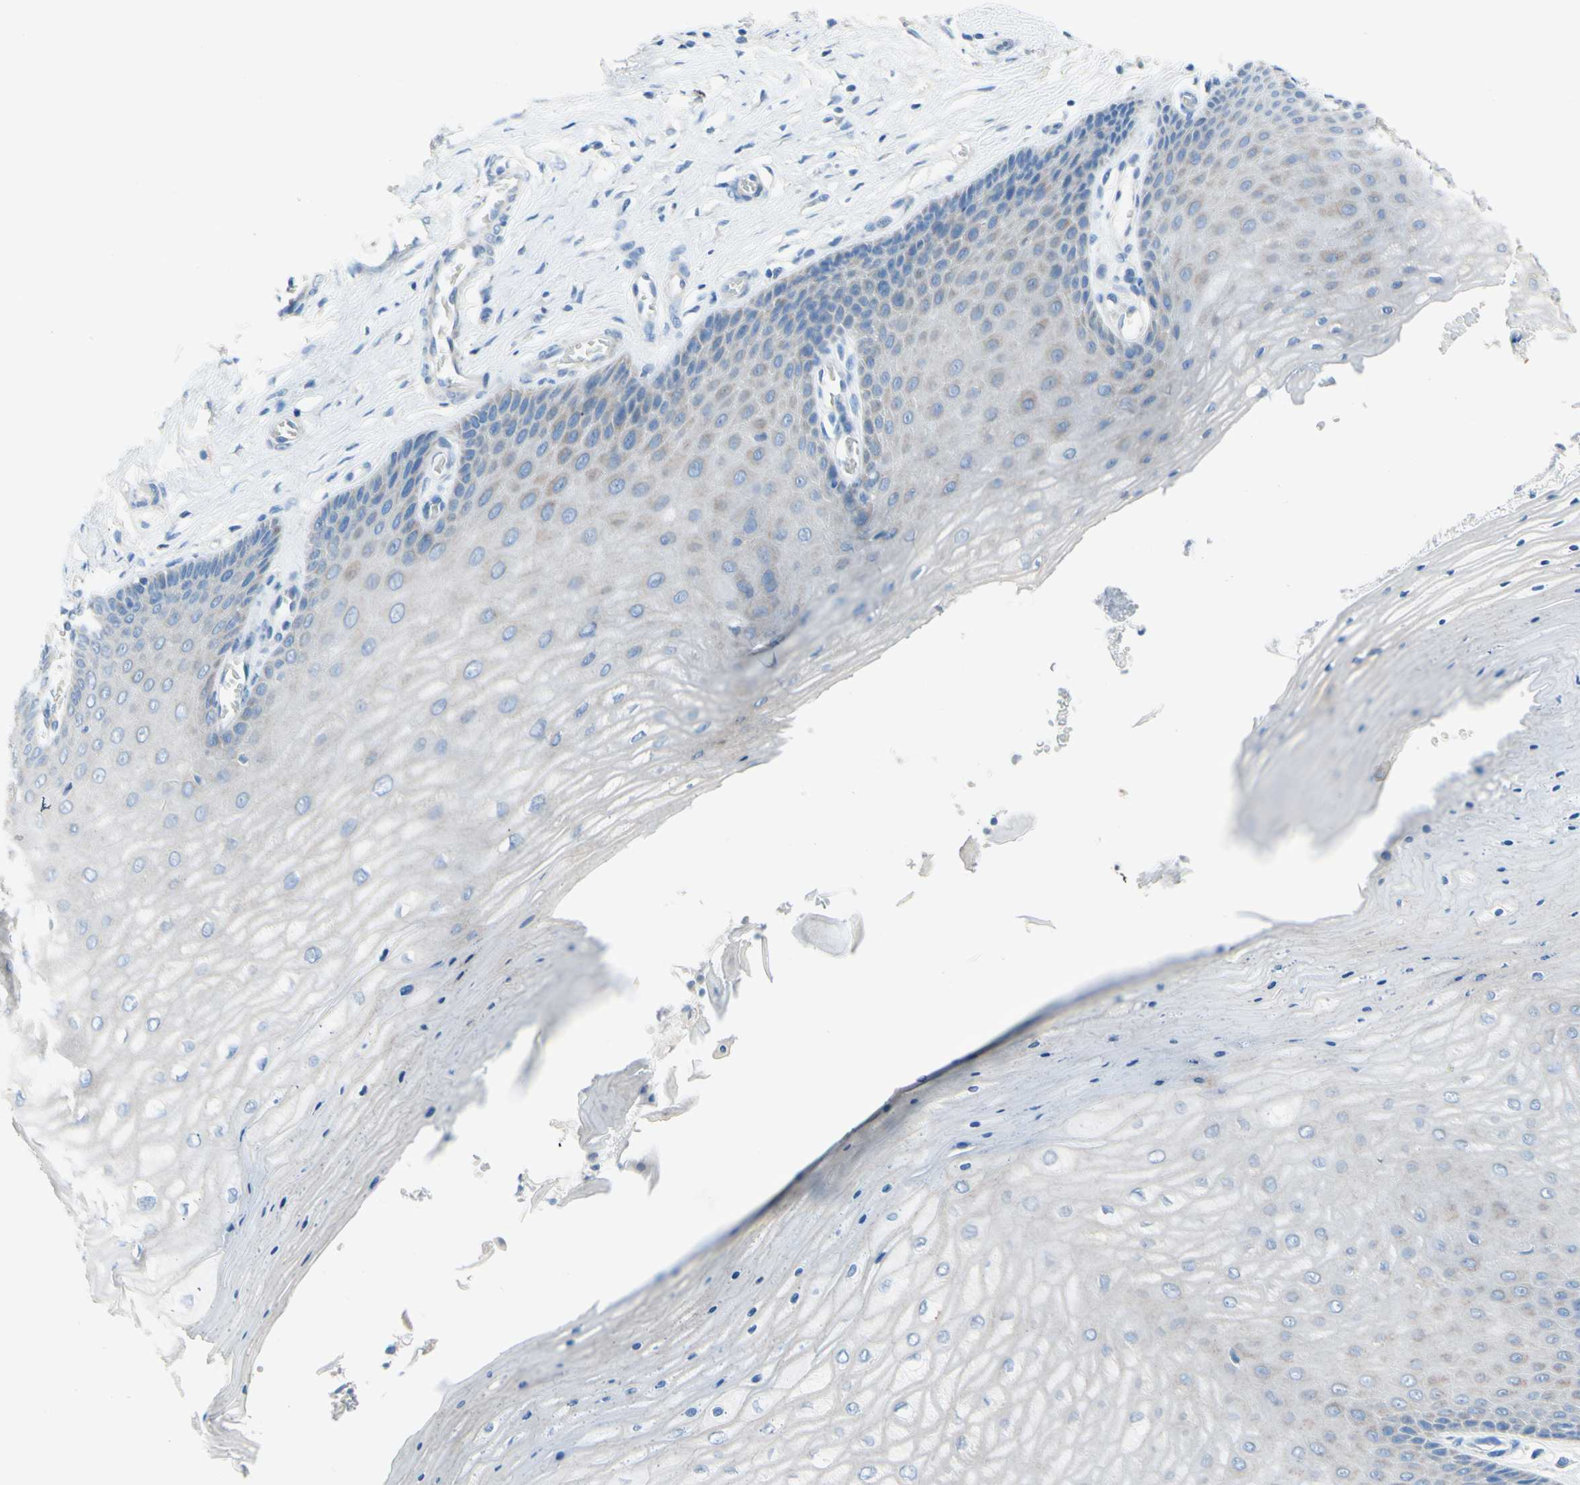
{"staining": {"intensity": "negative", "quantity": "none", "location": "none"}, "tissue": "cervix", "cell_type": "Glandular cells", "image_type": "normal", "snomed": [{"axis": "morphology", "description": "Normal tissue, NOS"}, {"axis": "topography", "description": "Cervix"}], "caption": "IHC photomicrograph of benign cervix: cervix stained with DAB reveals no significant protein staining in glandular cells.", "gene": "ACADL", "patient": {"sex": "female", "age": 55}}